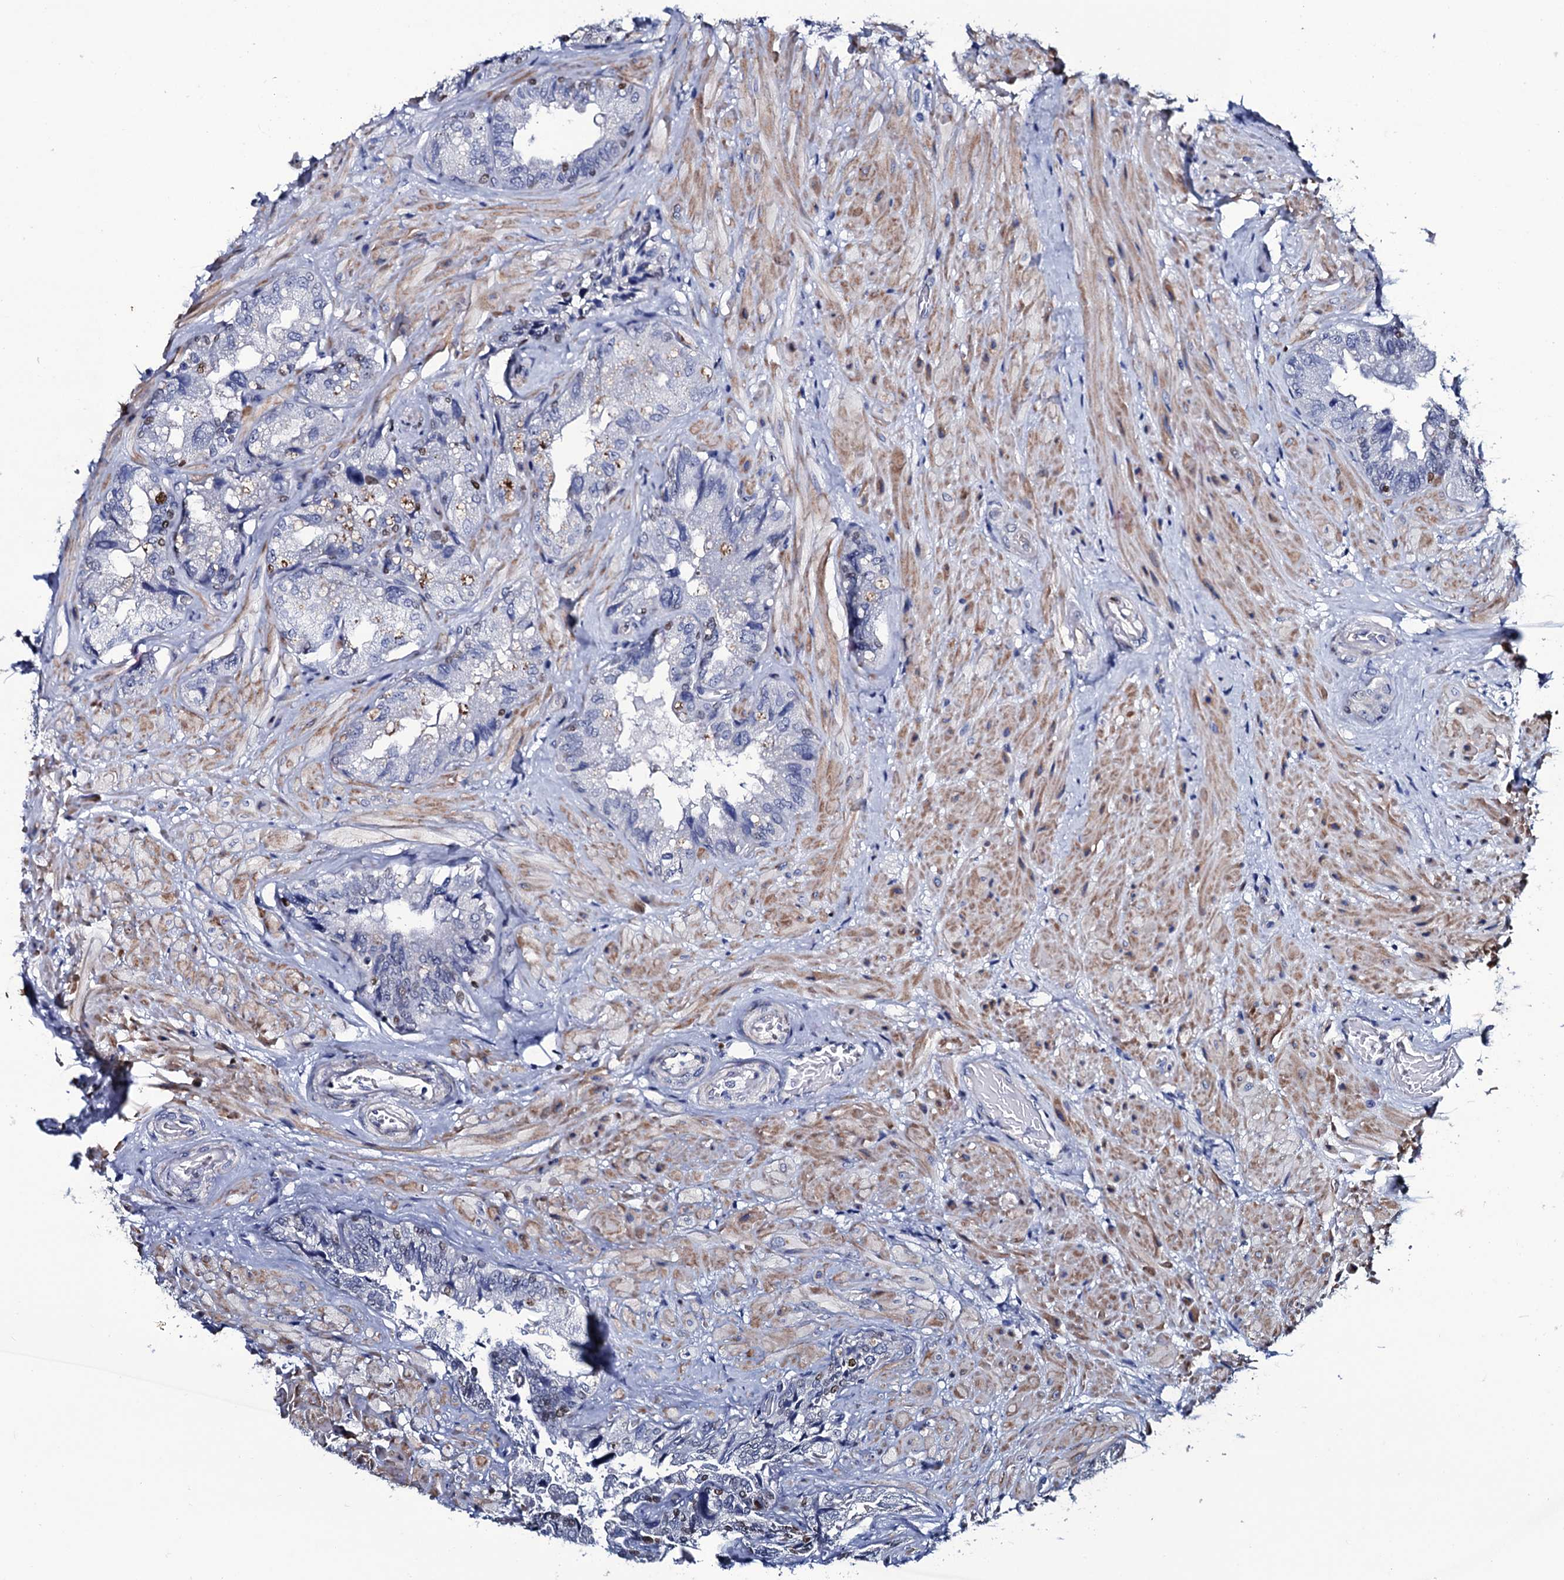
{"staining": {"intensity": "negative", "quantity": "none", "location": "none"}, "tissue": "seminal vesicle", "cell_type": "Glandular cells", "image_type": "normal", "snomed": [{"axis": "morphology", "description": "Normal tissue, NOS"}, {"axis": "topography", "description": "Prostate and seminal vesicle, NOS"}, {"axis": "topography", "description": "Prostate"}, {"axis": "topography", "description": "Seminal veicle"}], "caption": "Immunohistochemistry image of unremarkable seminal vesicle: human seminal vesicle stained with DAB (3,3'-diaminobenzidine) displays no significant protein expression in glandular cells.", "gene": "NPM2", "patient": {"sex": "male", "age": 67}}